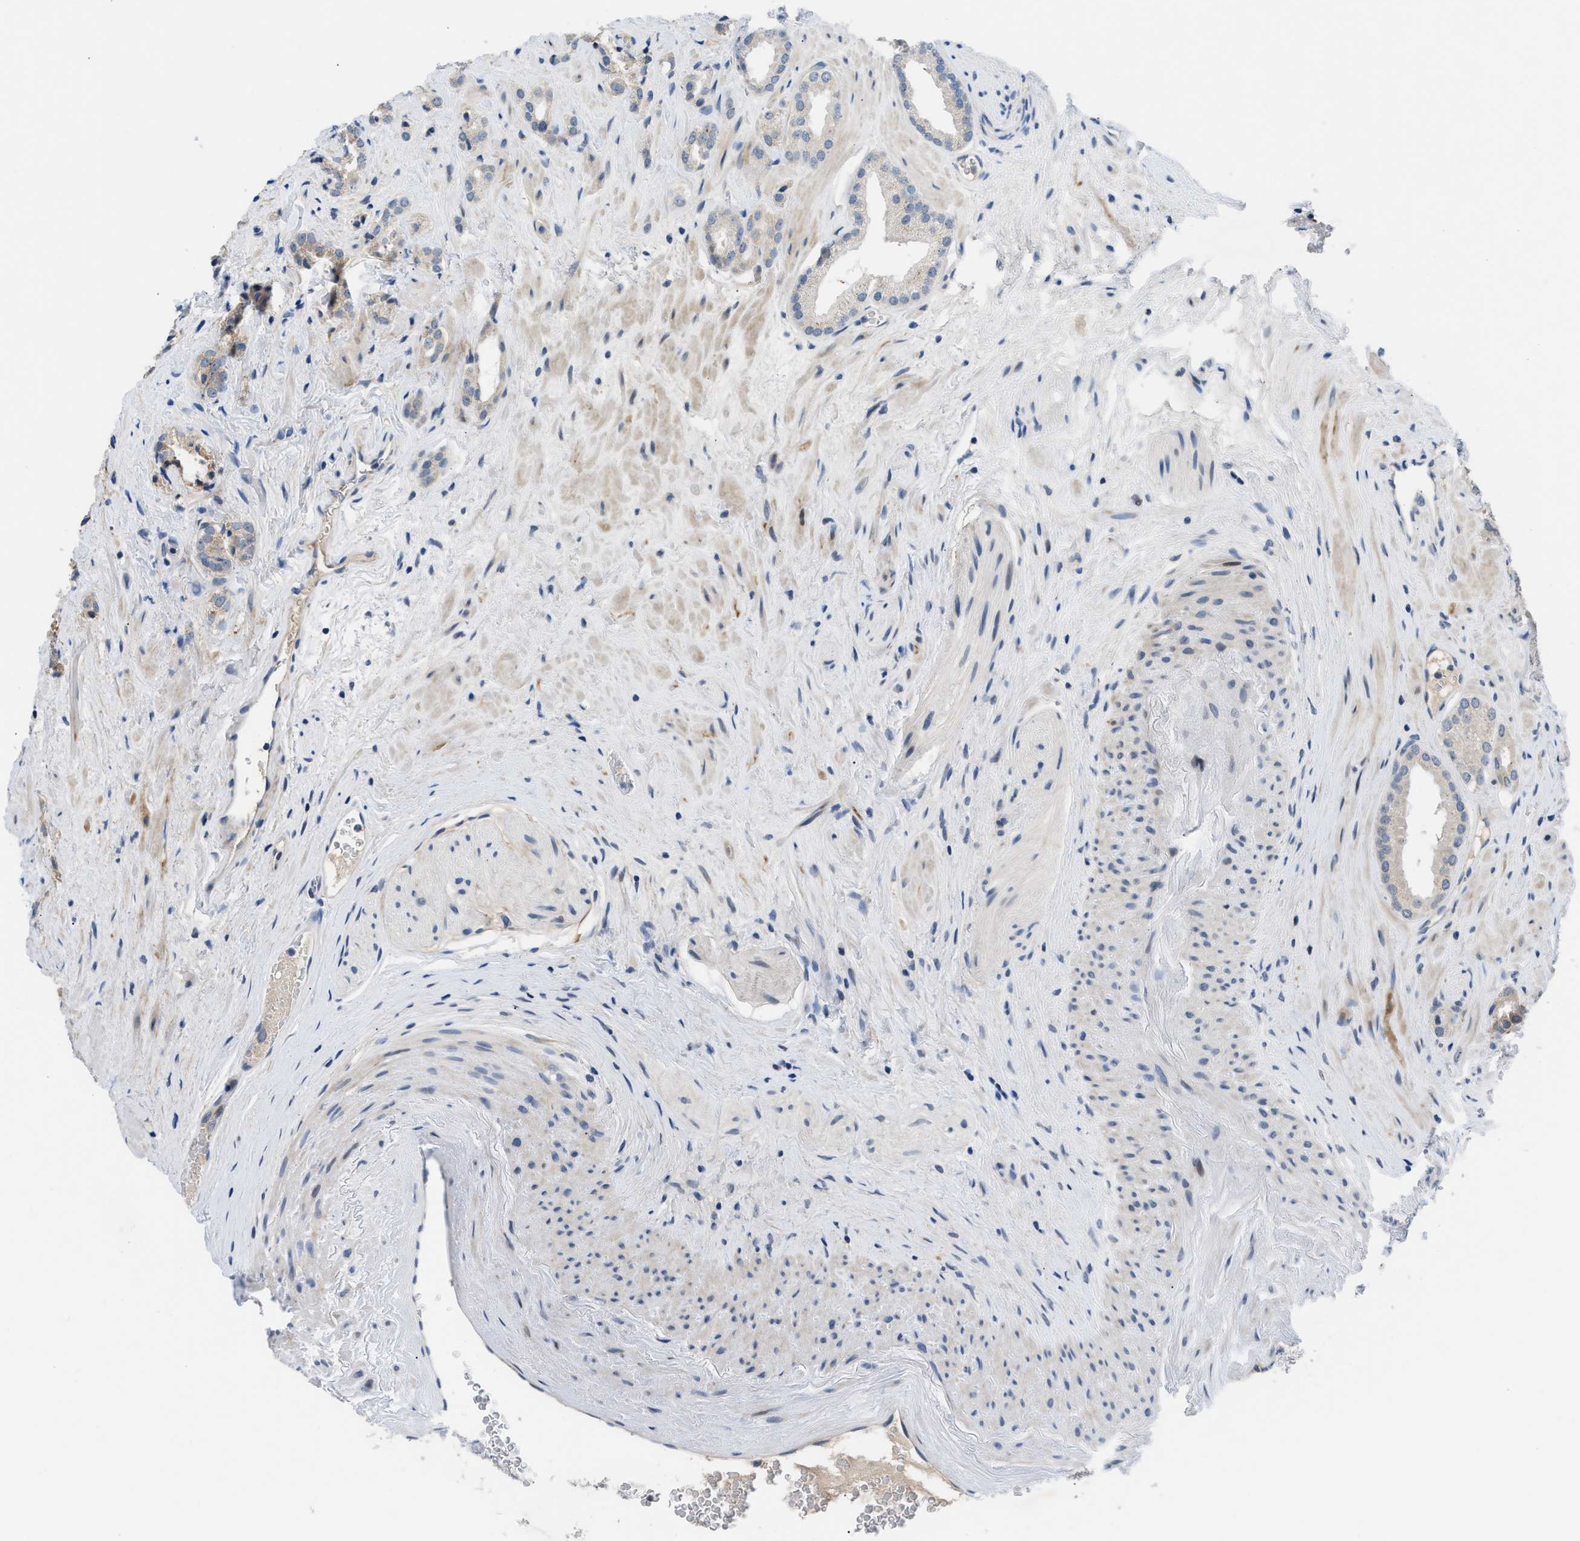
{"staining": {"intensity": "weak", "quantity": "<25%", "location": "cytoplasmic/membranous"}, "tissue": "prostate cancer", "cell_type": "Tumor cells", "image_type": "cancer", "snomed": [{"axis": "morphology", "description": "Adenocarcinoma, High grade"}, {"axis": "topography", "description": "Prostate"}], "caption": "Immunohistochemistry histopathology image of neoplastic tissue: human prostate adenocarcinoma (high-grade) stained with DAB displays no significant protein positivity in tumor cells.", "gene": "OR9K2", "patient": {"sex": "male", "age": 64}}